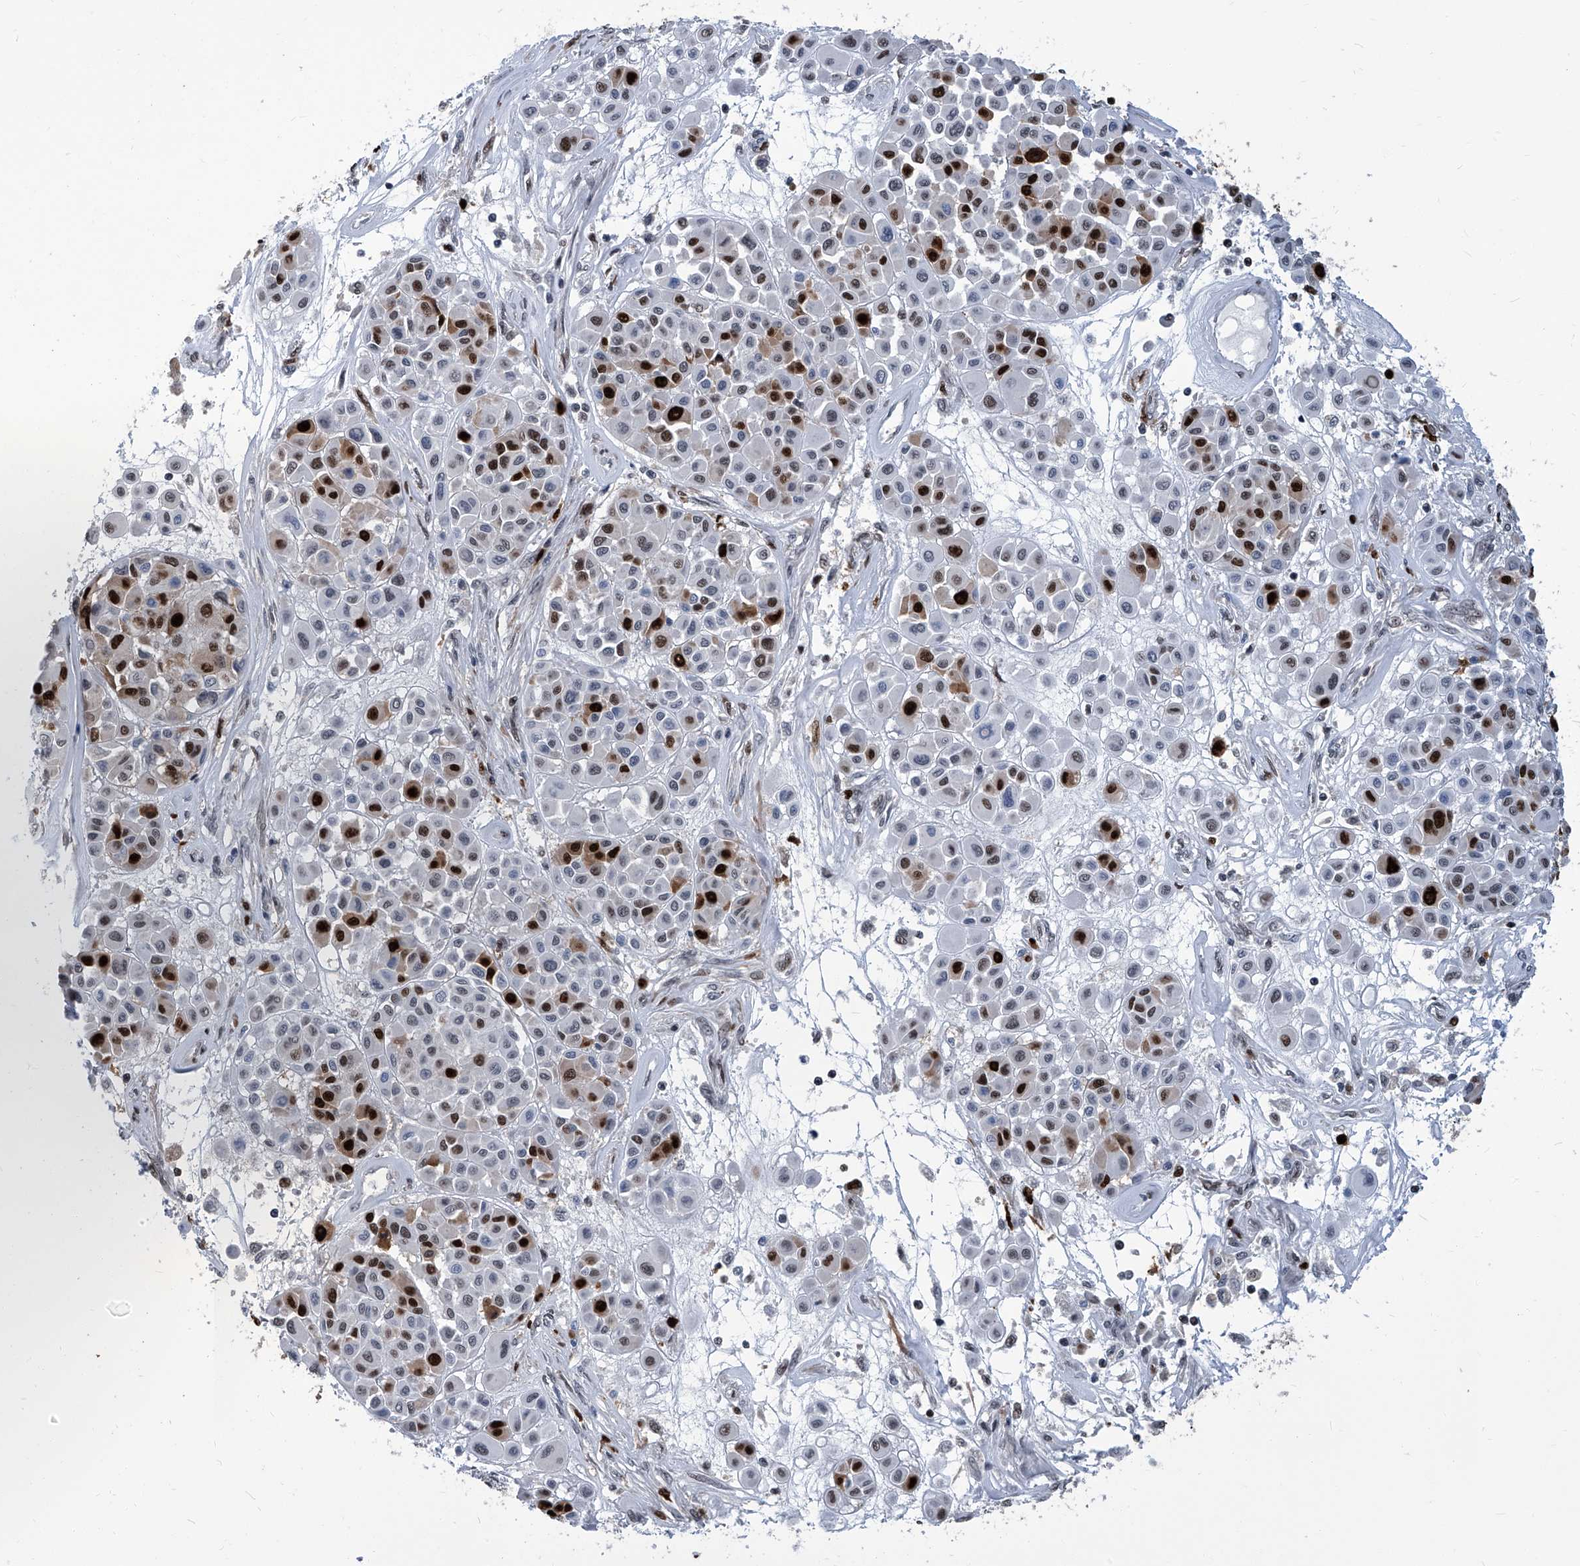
{"staining": {"intensity": "strong", "quantity": "<25%", "location": "nuclear"}, "tissue": "melanoma", "cell_type": "Tumor cells", "image_type": "cancer", "snomed": [{"axis": "morphology", "description": "Malignant melanoma, Metastatic site"}, {"axis": "topography", "description": "Soft tissue"}], "caption": "Immunohistochemistry (IHC) image of human melanoma stained for a protein (brown), which displays medium levels of strong nuclear expression in approximately <25% of tumor cells.", "gene": "PCNA", "patient": {"sex": "male", "age": 41}}